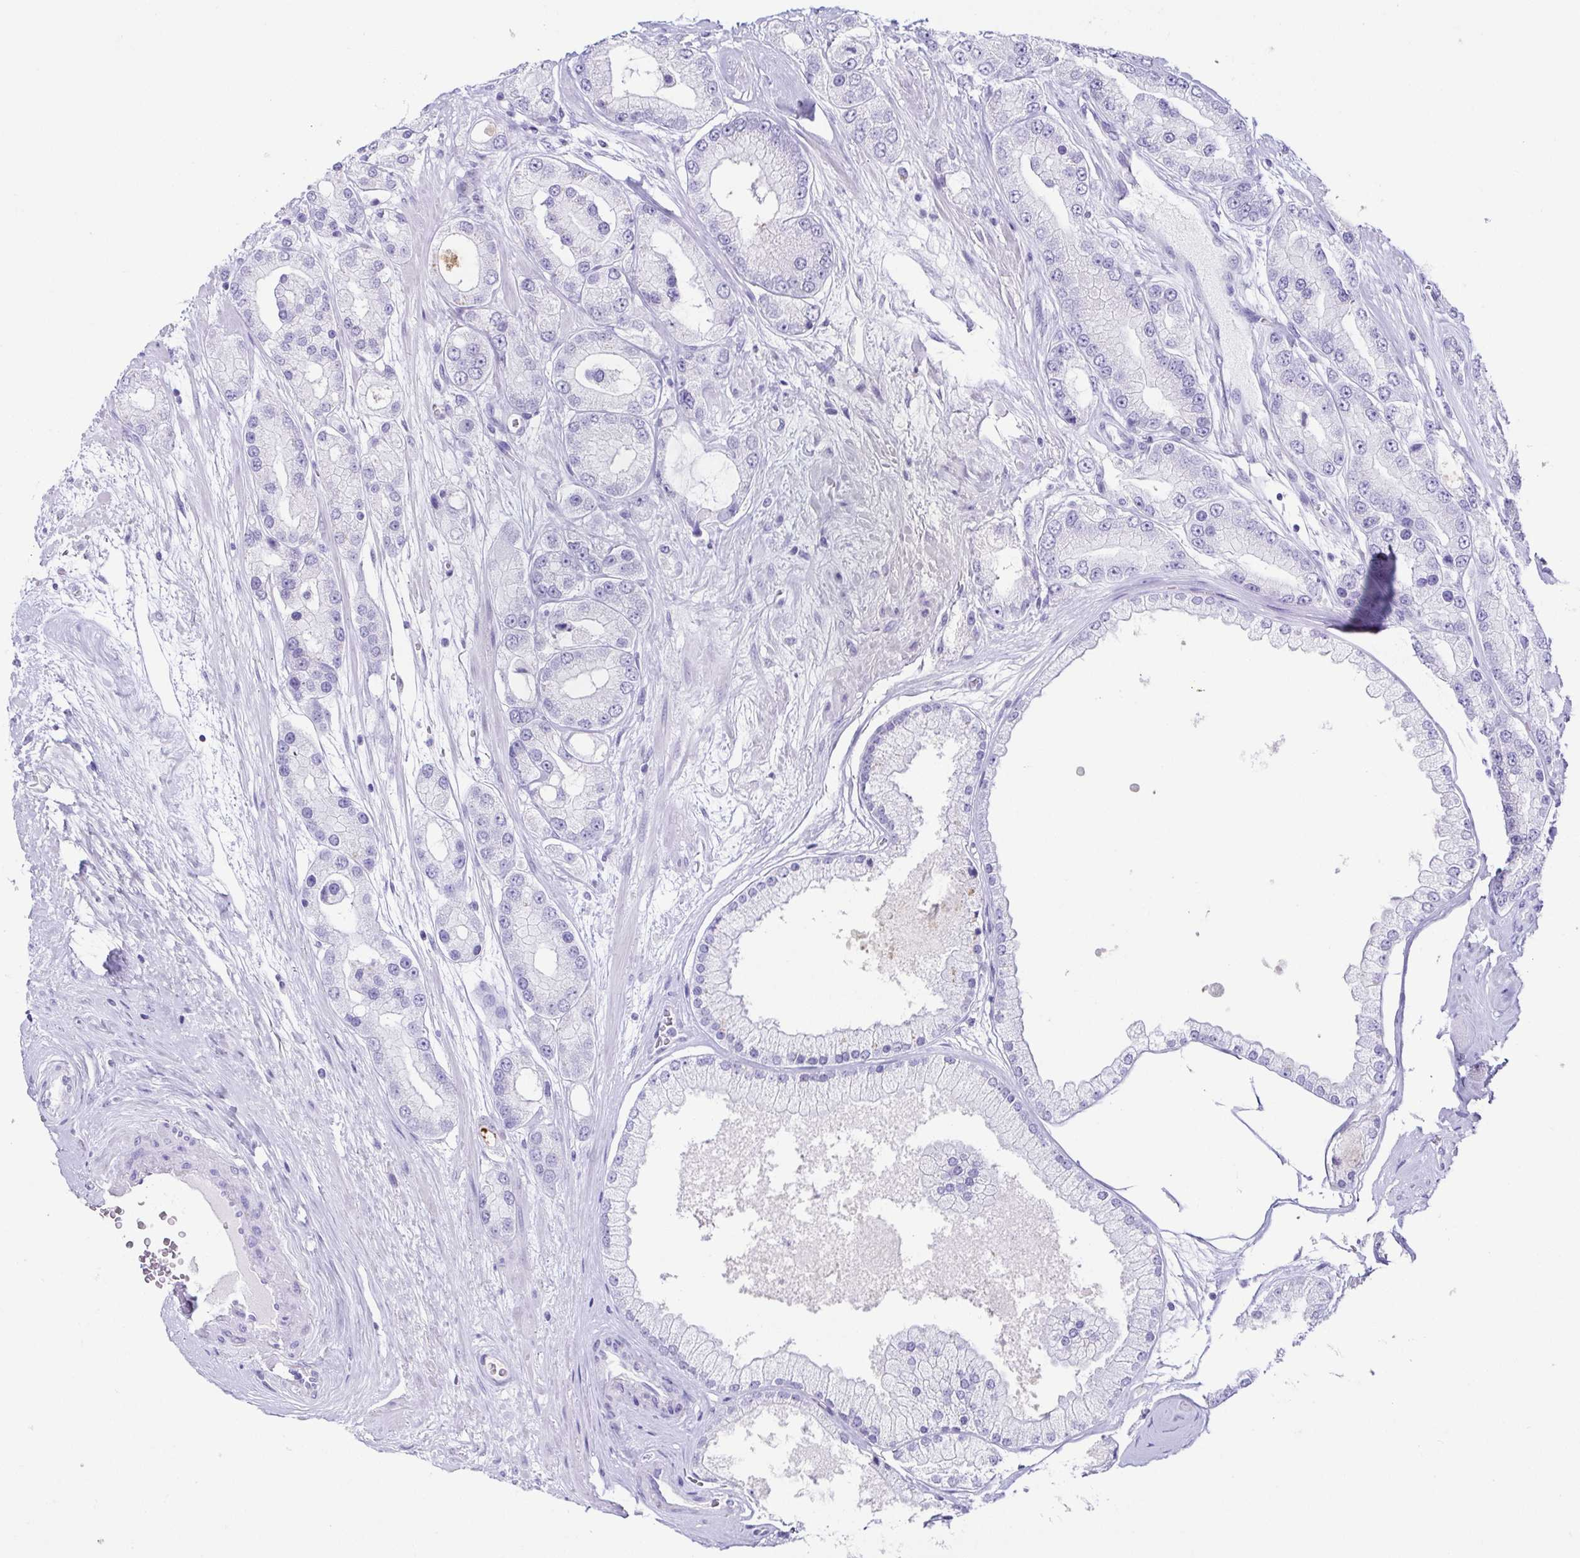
{"staining": {"intensity": "negative", "quantity": "none", "location": "none"}, "tissue": "prostate cancer", "cell_type": "Tumor cells", "image_type": "cancer", "snomed": [{"axis": "morphology", "description": "Adenocarcinoma, High grade"}, {"axis": "topography", "description": "Prostate"}], "caption": "Immunohistochemistry micrograph of neoplastic tissue: prostate cancer (adenocarcinoma (high-grade)) stained with DAB displays no significant protein expression in tumor cells.", "gene": "CD164L2", "patient": {"sex": "male", "age": 67}}